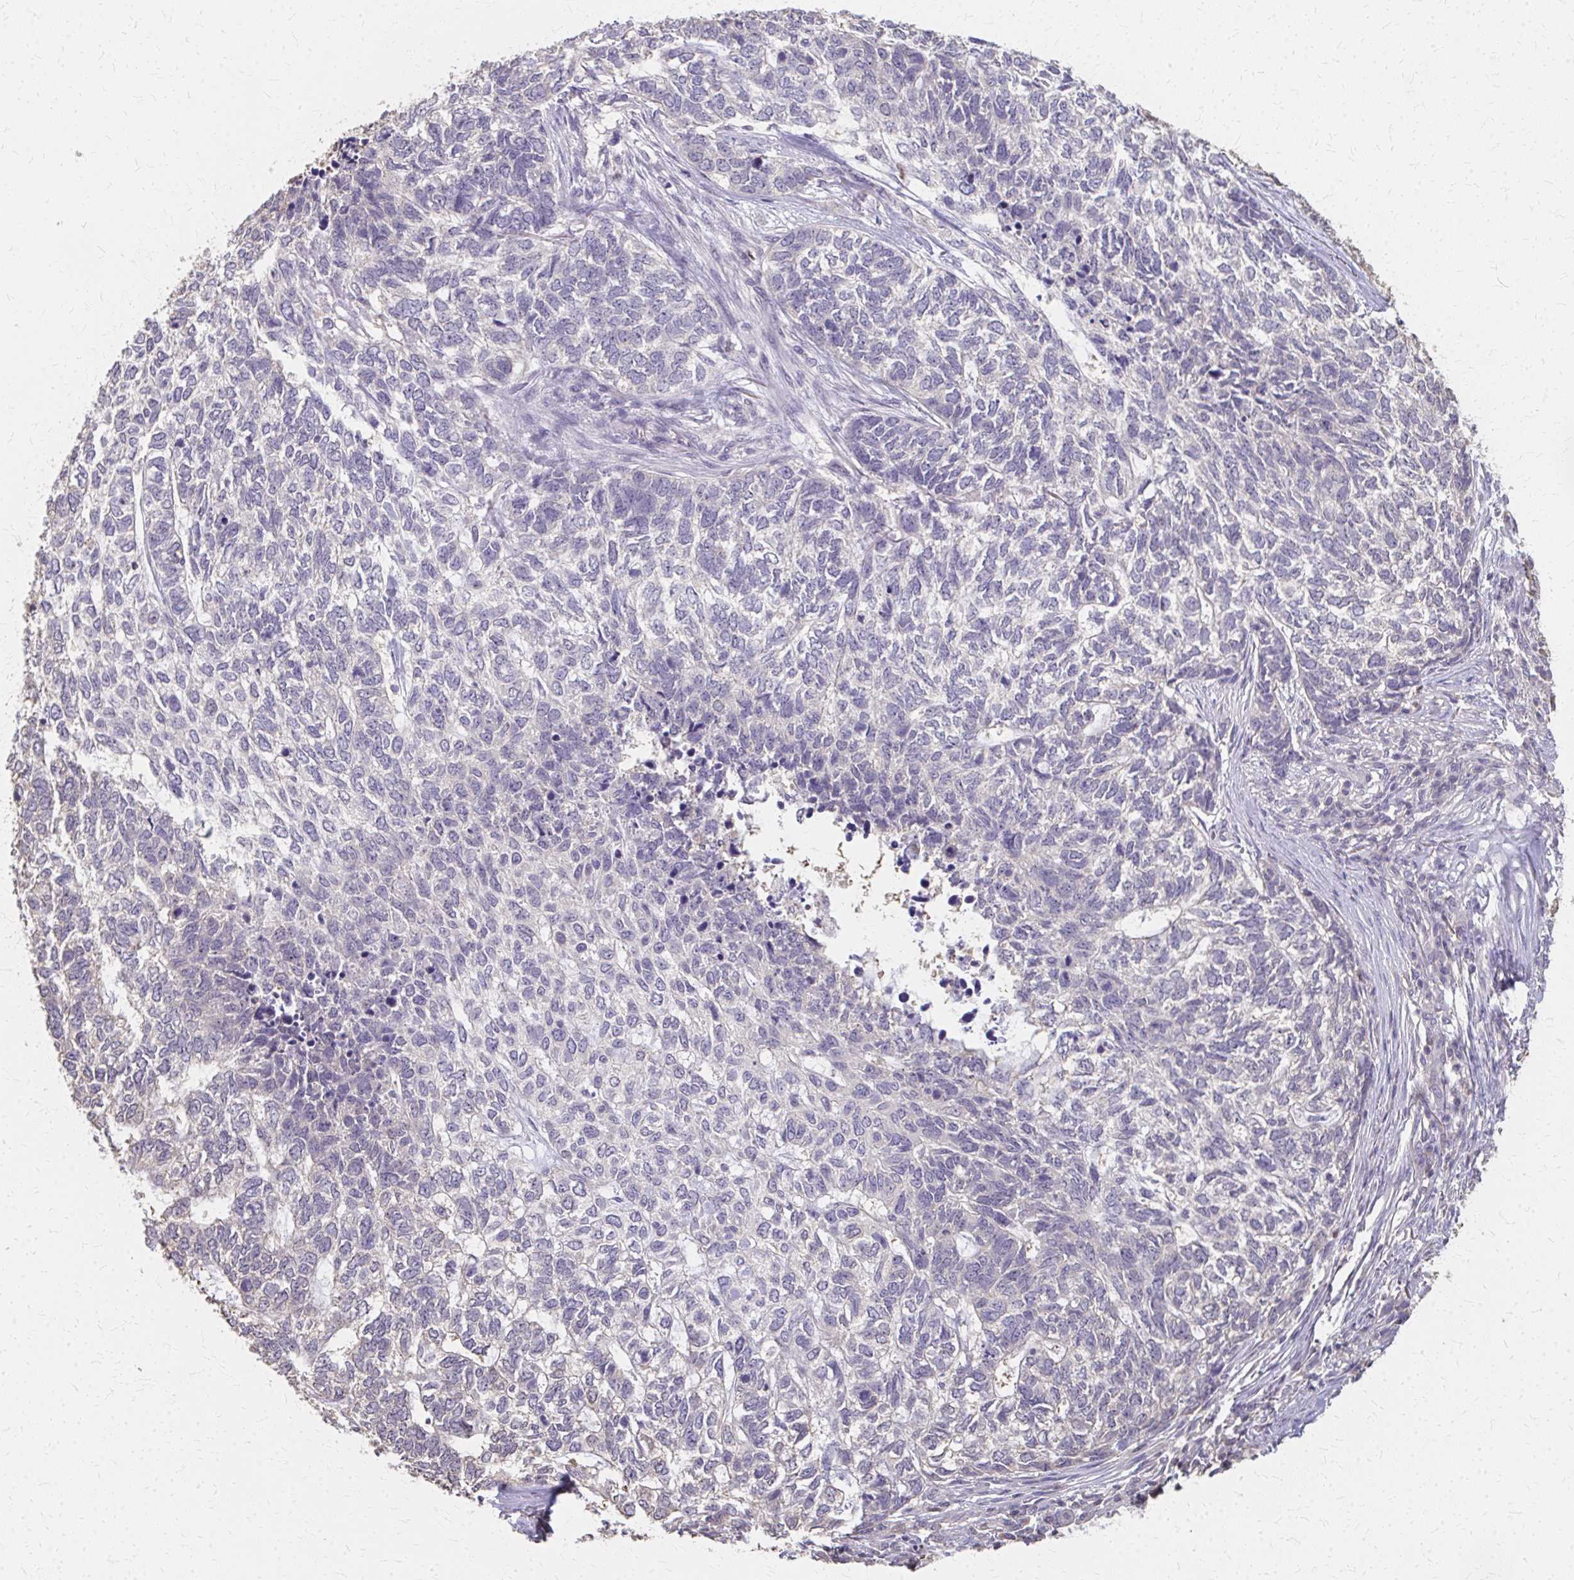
{"staining": {"intensity": "negative", "quantity": "none", "location": "none"}, "tissue": "skin cancer", "cell_type": "Tumor cells", "image_type": "cancer", "snomed": [{"axis": "morphology", "description": "Basal cell carcinoma"}, {"axis": "topography", "description": "Skin"}], "caption": "IHC histopathology image of human basal cell carcinoma (skin) stained for a protein (brown), which shows no positivity in tumor cells.", "gene": "RABGAP1L", "patient": {"sex": "female", "age": 65}}